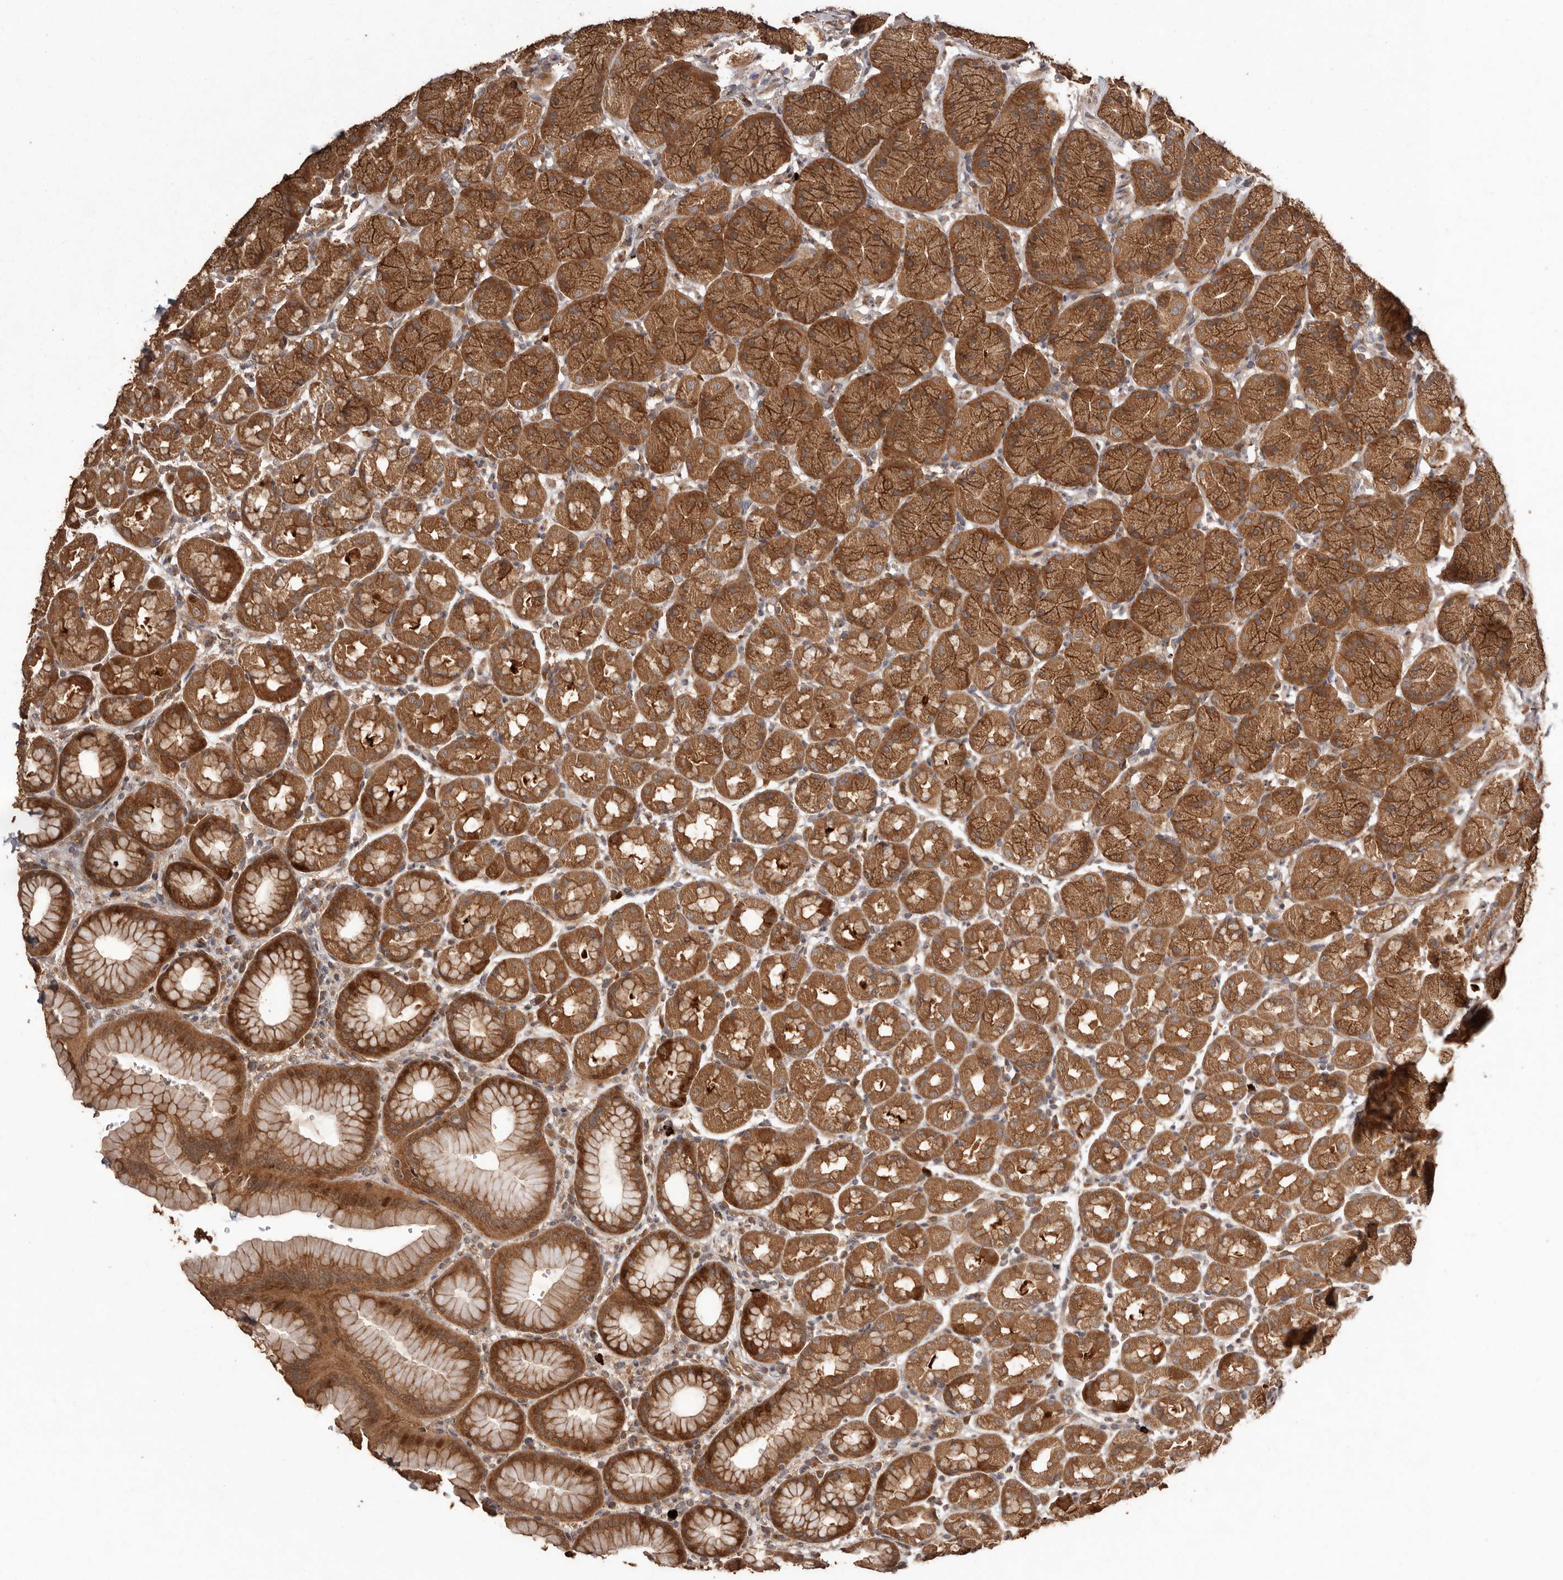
{"staining": {"intensity": "strong", "quantity": ">75%", "location": "cytoplasmic/membranous"}, "tissue": "stomach", "cell_type": "Glandular cells", "image_type": "normal", "snomed": [{"axis": "morphology", "description": "Normal tissue, NOS"}, {"axis": "topography", "description": "Stomach"}], "caption": "High-magnification brightfield microscopy of benign stomach stained with DAB (3,3'-diaminobenzidine) (brown) and counterstained with hematoxylin (blue). glandular cells exhibit strong cytoplasmic/membranous staining is present in approximately>75% of cells.", "gene": "RWDD1", "patient": {"sex": "male", "age": 42}}